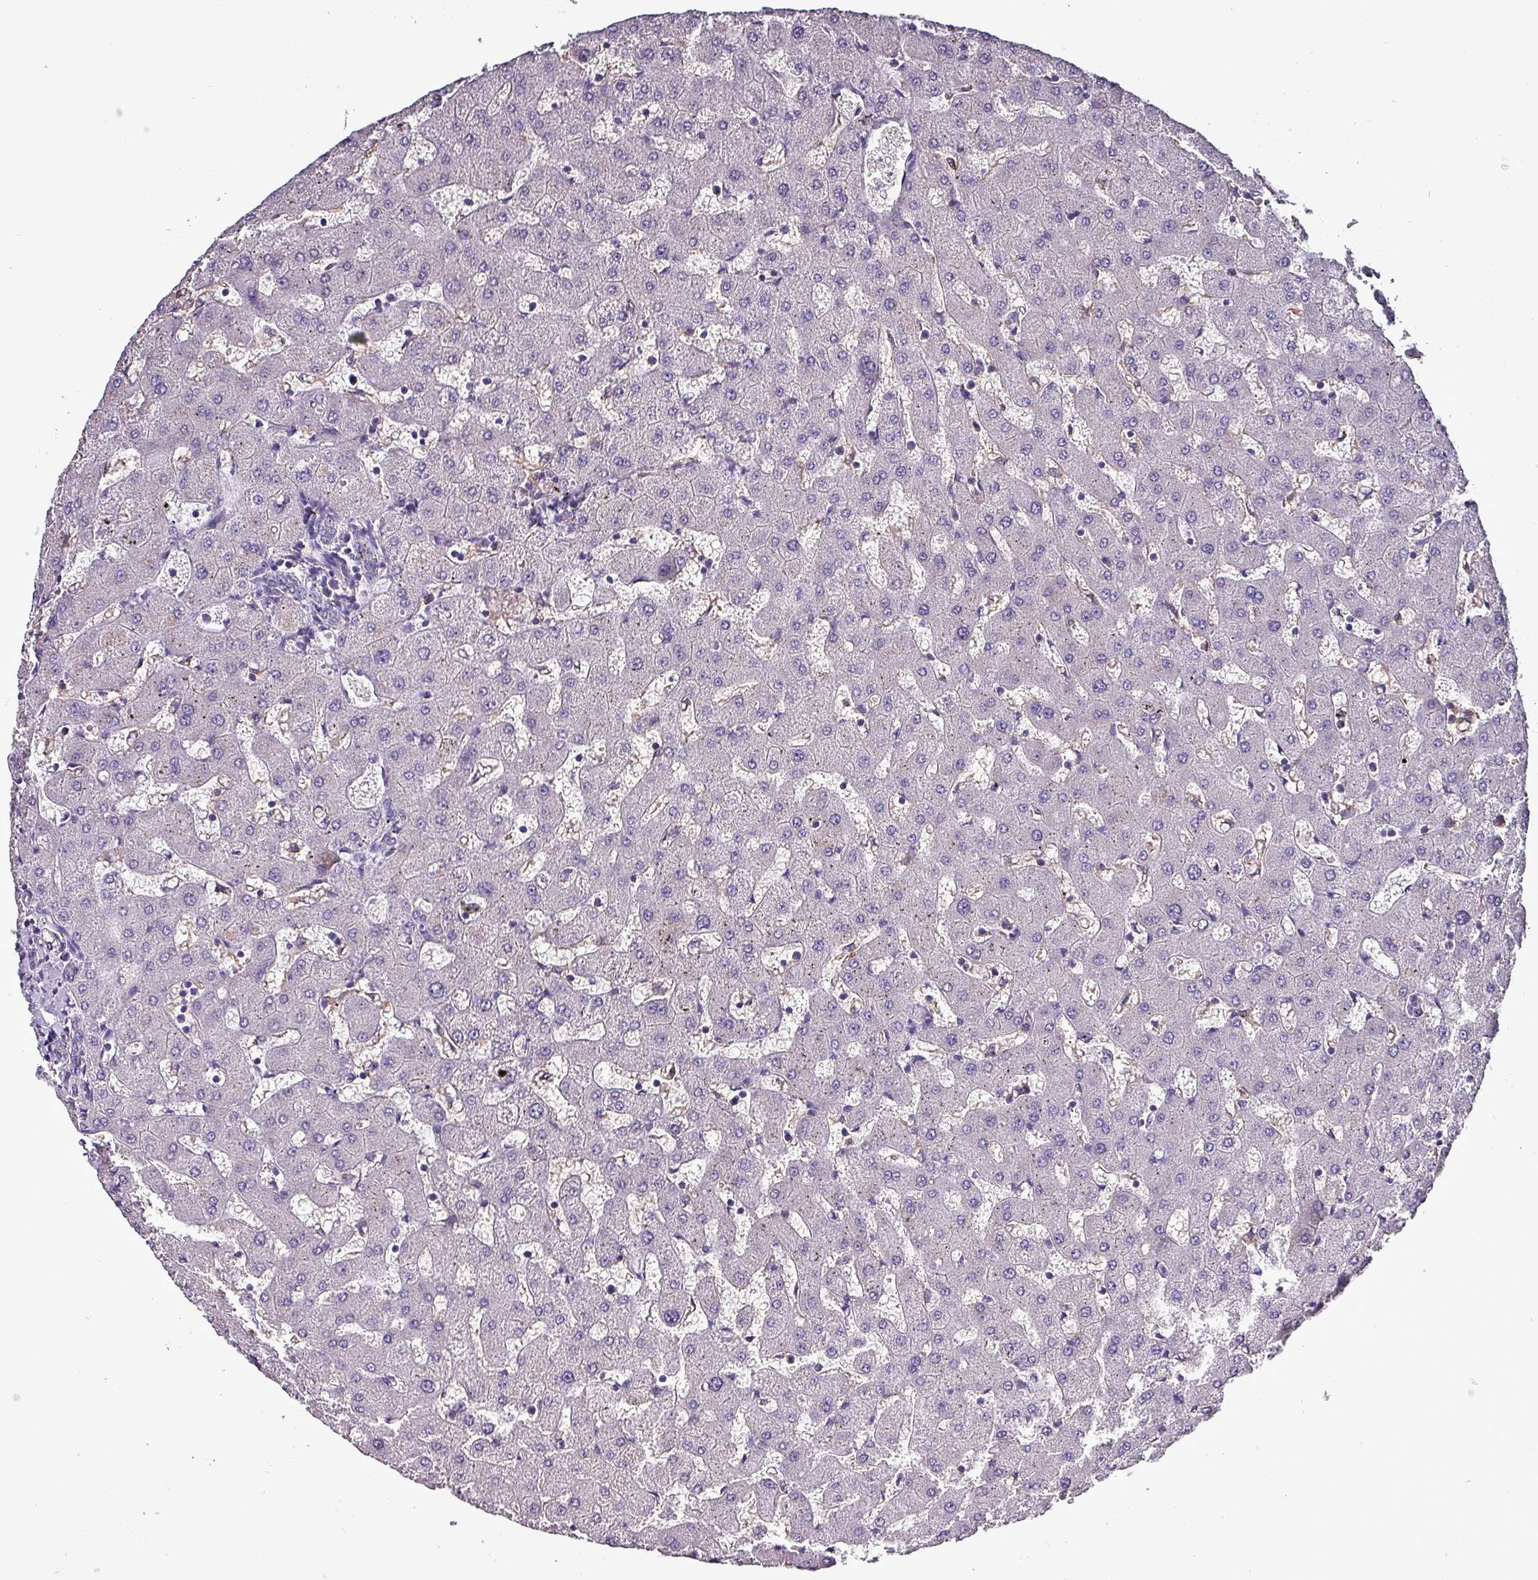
{"staining": {"intensity": "negative", "quantity": "none", "location": "none"}, "tissue": "liver", "cell_type": "Cholangiocytes", "image_type": "normal", "snomed": [{"axis": "morphology", "description": "Normal tissue, NOS"}, {"axis": "topography", "description": "Liver"}], "caption": "DAB immunohistochemical staining of benign liver demonstrates no significant staining in cholangiocytes. (DAB (3,3'-diaminobenzidine) IHC with hematoxylin counter stain).", "gene": "HTRA4", "patient": {"sex": "female", "age": 63}}